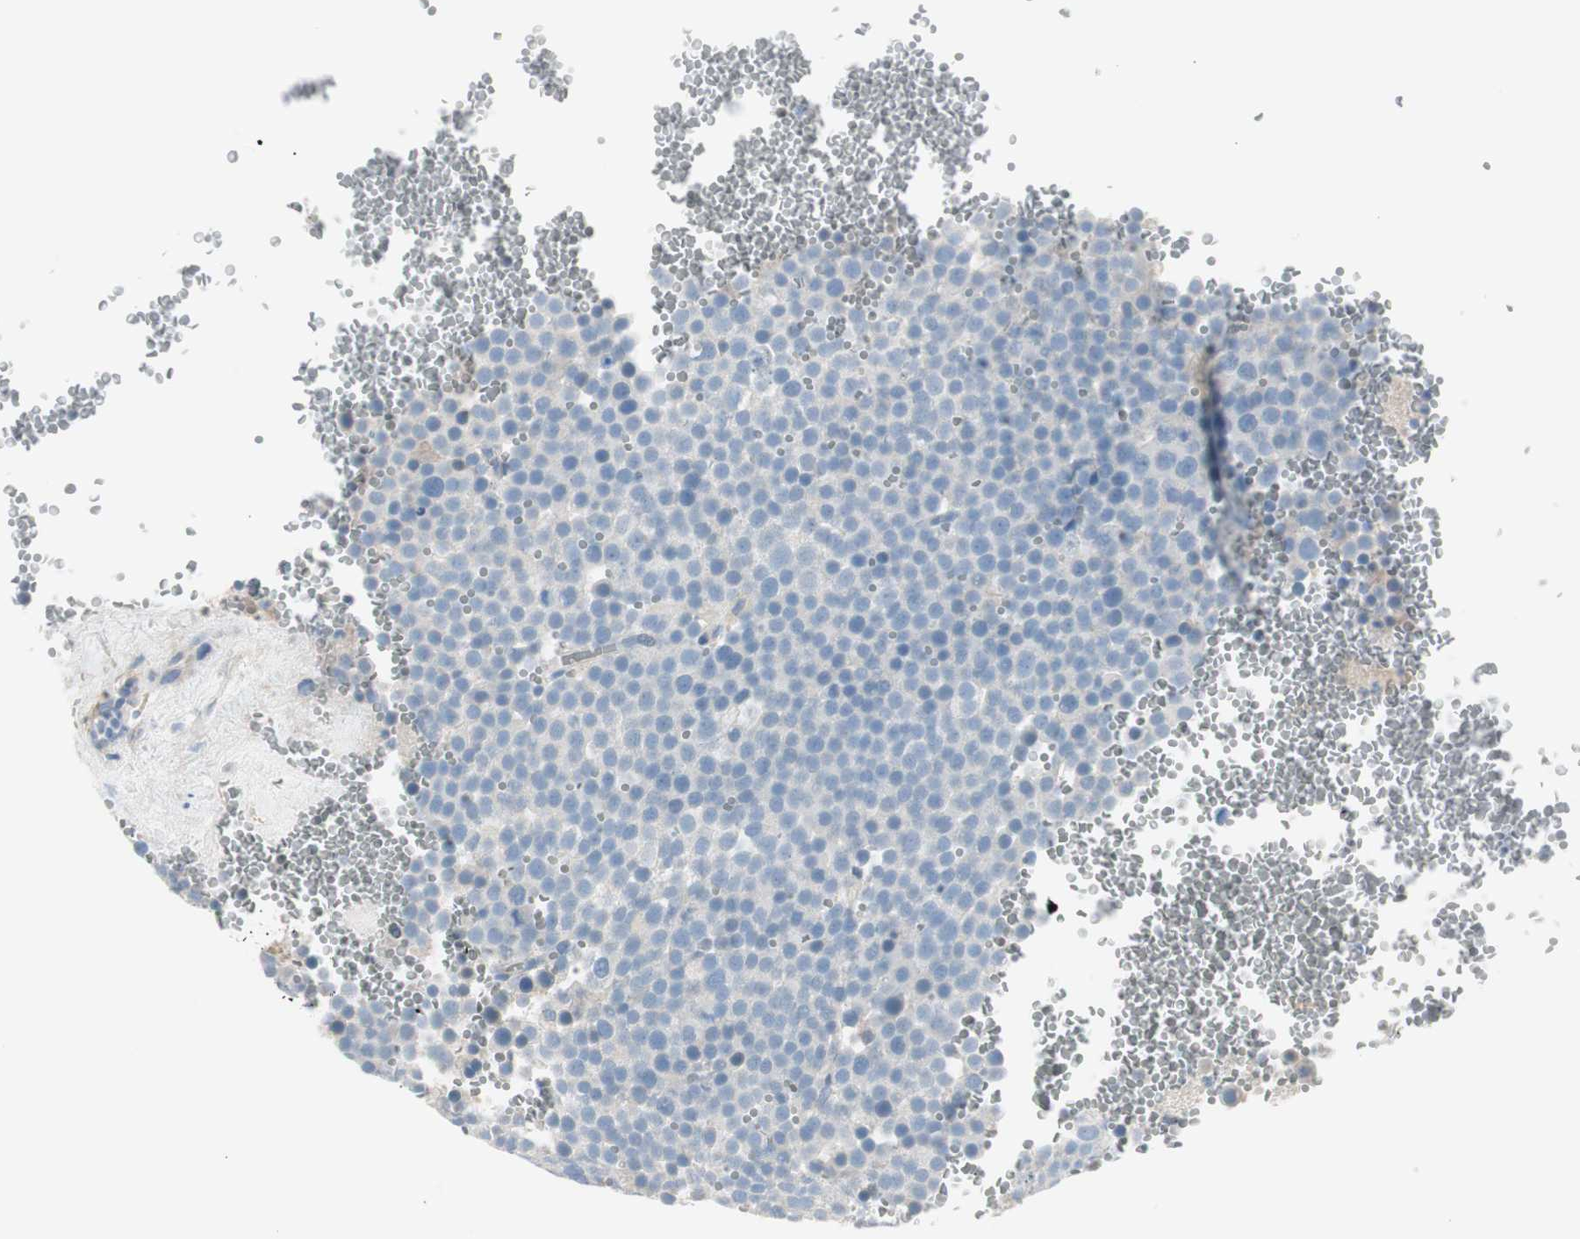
{"staining": {"intensity": "negative", "quantity": "none", "location": "none"}, "tissue": "testis cancer", "cell_type": "Tumor cells", "image_type": "cancer", "snomed": [{"axis": "morphology", "description": "Seminoma, NOS"}, {"axis": "topography", "description": "Testis"}], "caption": "Image shows no protein positivity in tumor cells of testis seminoma tissue.", "gene": "CACNA2D1", "patient": {"sex": "male", "age": 71}}